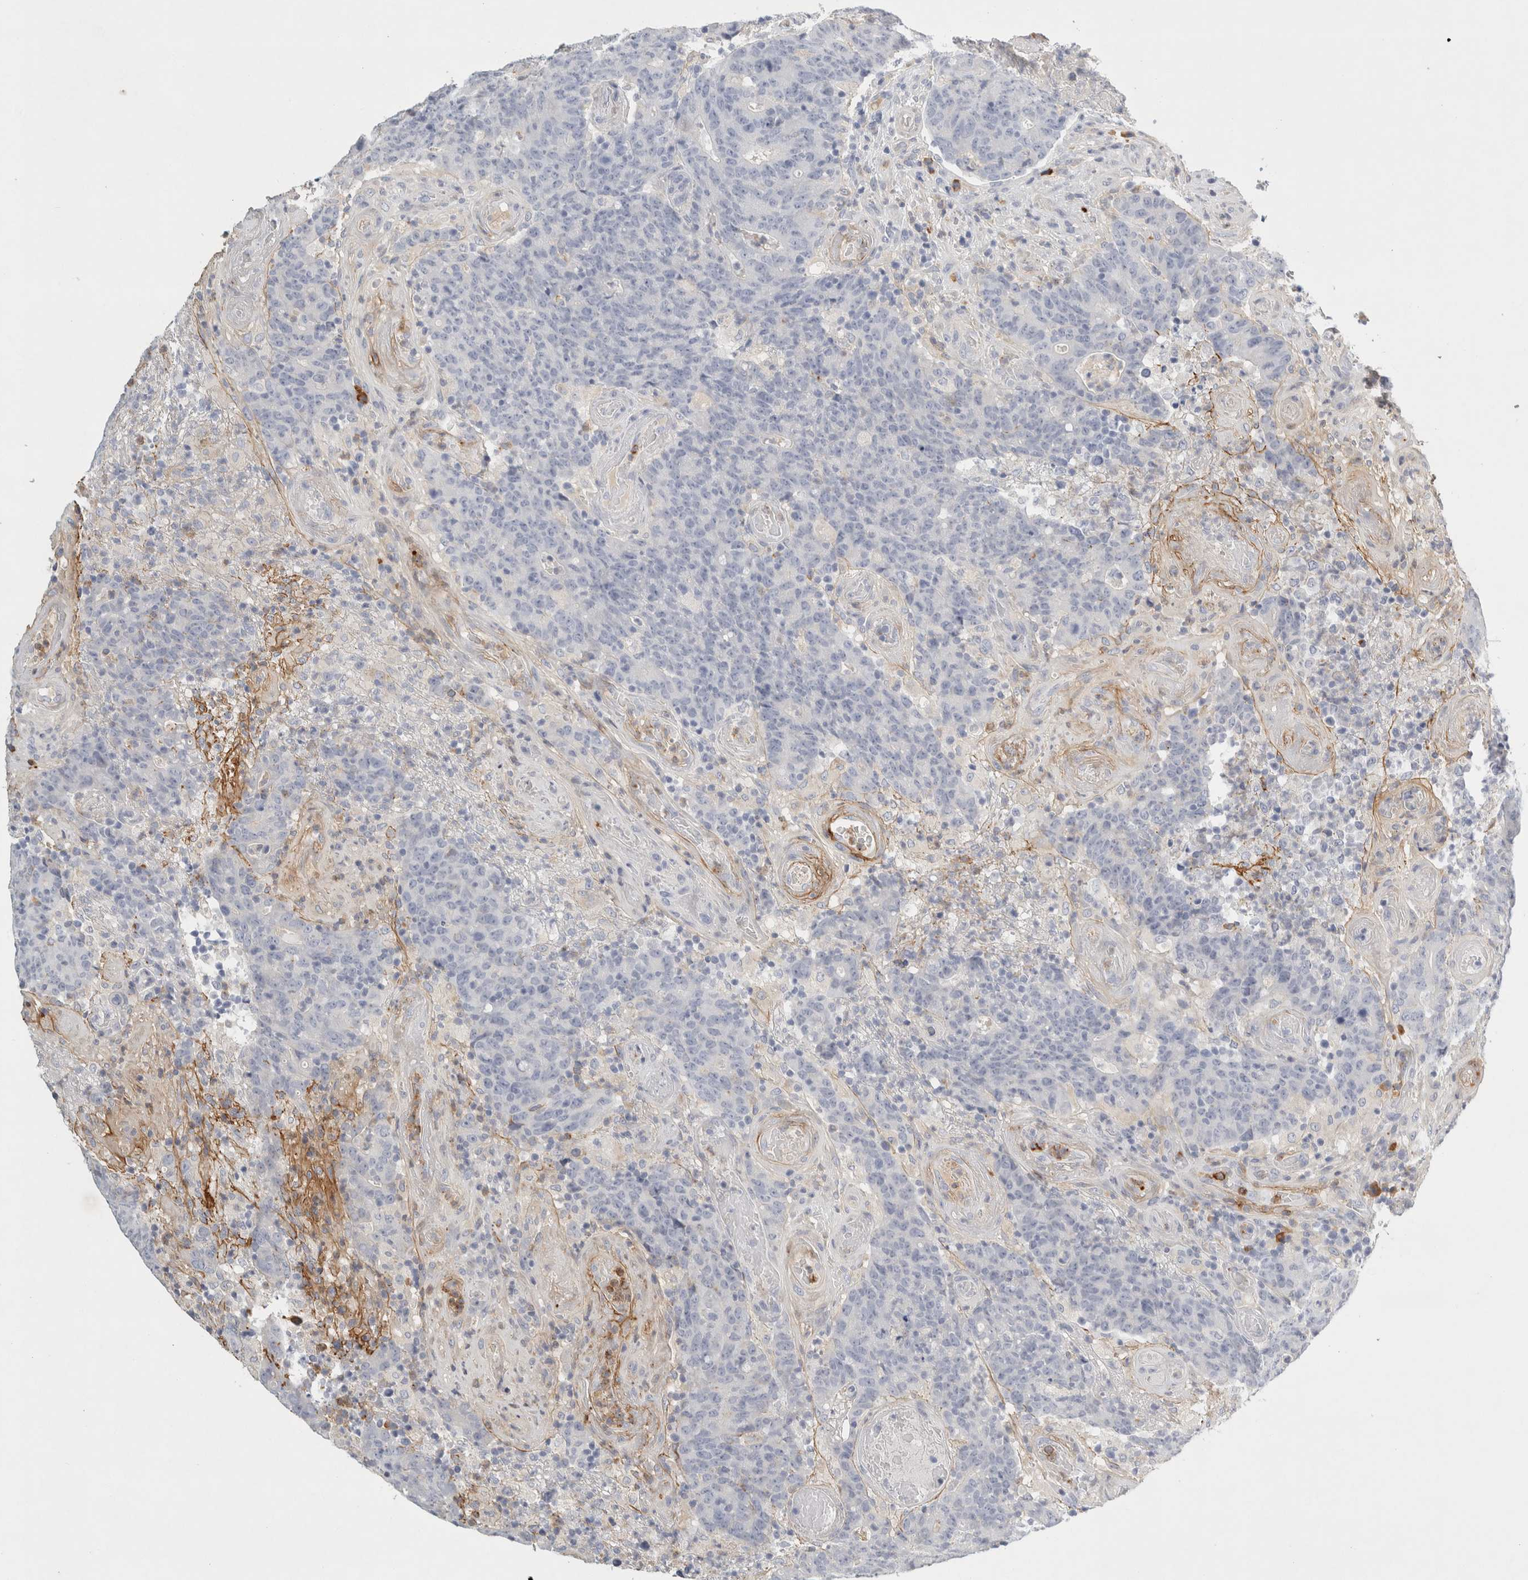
{"staining": {"intensity": "negative", "quantity": "none", "location": "none"}, "tissue": "colorectal cancer", "cell_type": "Tumor cells", "image_type": "cancer", "snomed": [{"axis": "morphology", "description": "Normal tissue, NOS"}, {"axis": "morphology", "description": "Adenocarcinoma, NOS"}, {"axis": "topography", "description": "Colon"}], "caption": "Immunohistochemistry histopathology image of human colorectal adenocarcinoma stained for a protein (brown), which displays no expression in tumor cells.", "gene": "FGL2", "patient": {"sex": "female", "age": 75}}